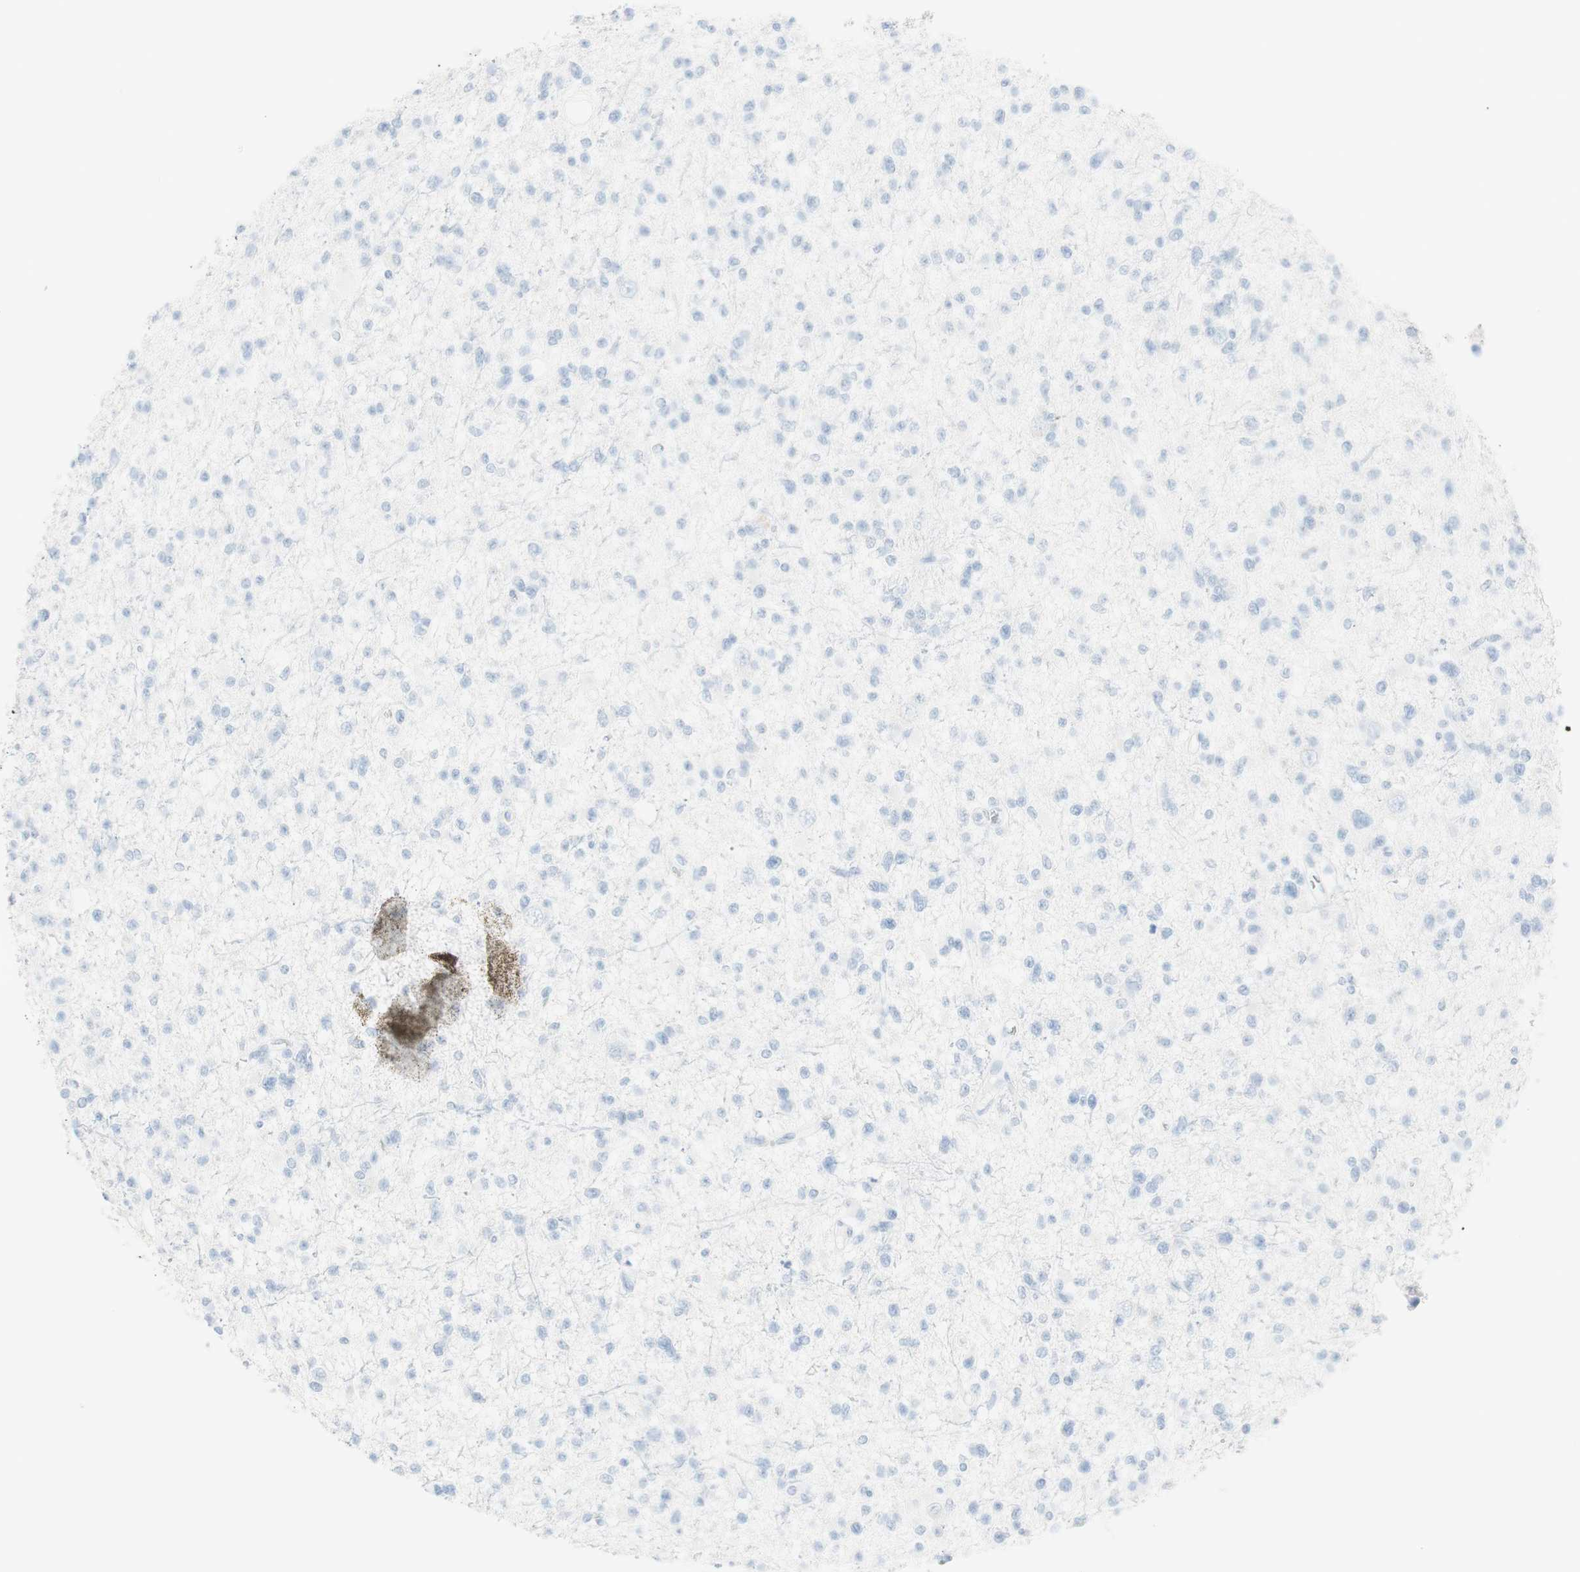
{"staining": {"intensity": "negative", "quantity": "none", "location": "none"}, "tissue": "glioma", "cell_type": "Tumor cells", "image_type": "cancer", "snomed": [{"axis": "morphology", "description": "Glioma, malignant, Low grade"}, {"axis": "topography", "description": "Brain"}], "caption": "The photomicrograph demonstrates no staining of tumor cells in glioma. The staining was performed using DAB (3,3'-diaminobenzidine) to visualize the protein expression in brown, while the nuclei were stained in blue with hematoxylin (Magnification: 20x).", "gene": "NAPSA", "patient": {"sex": "female", "age": 22}}